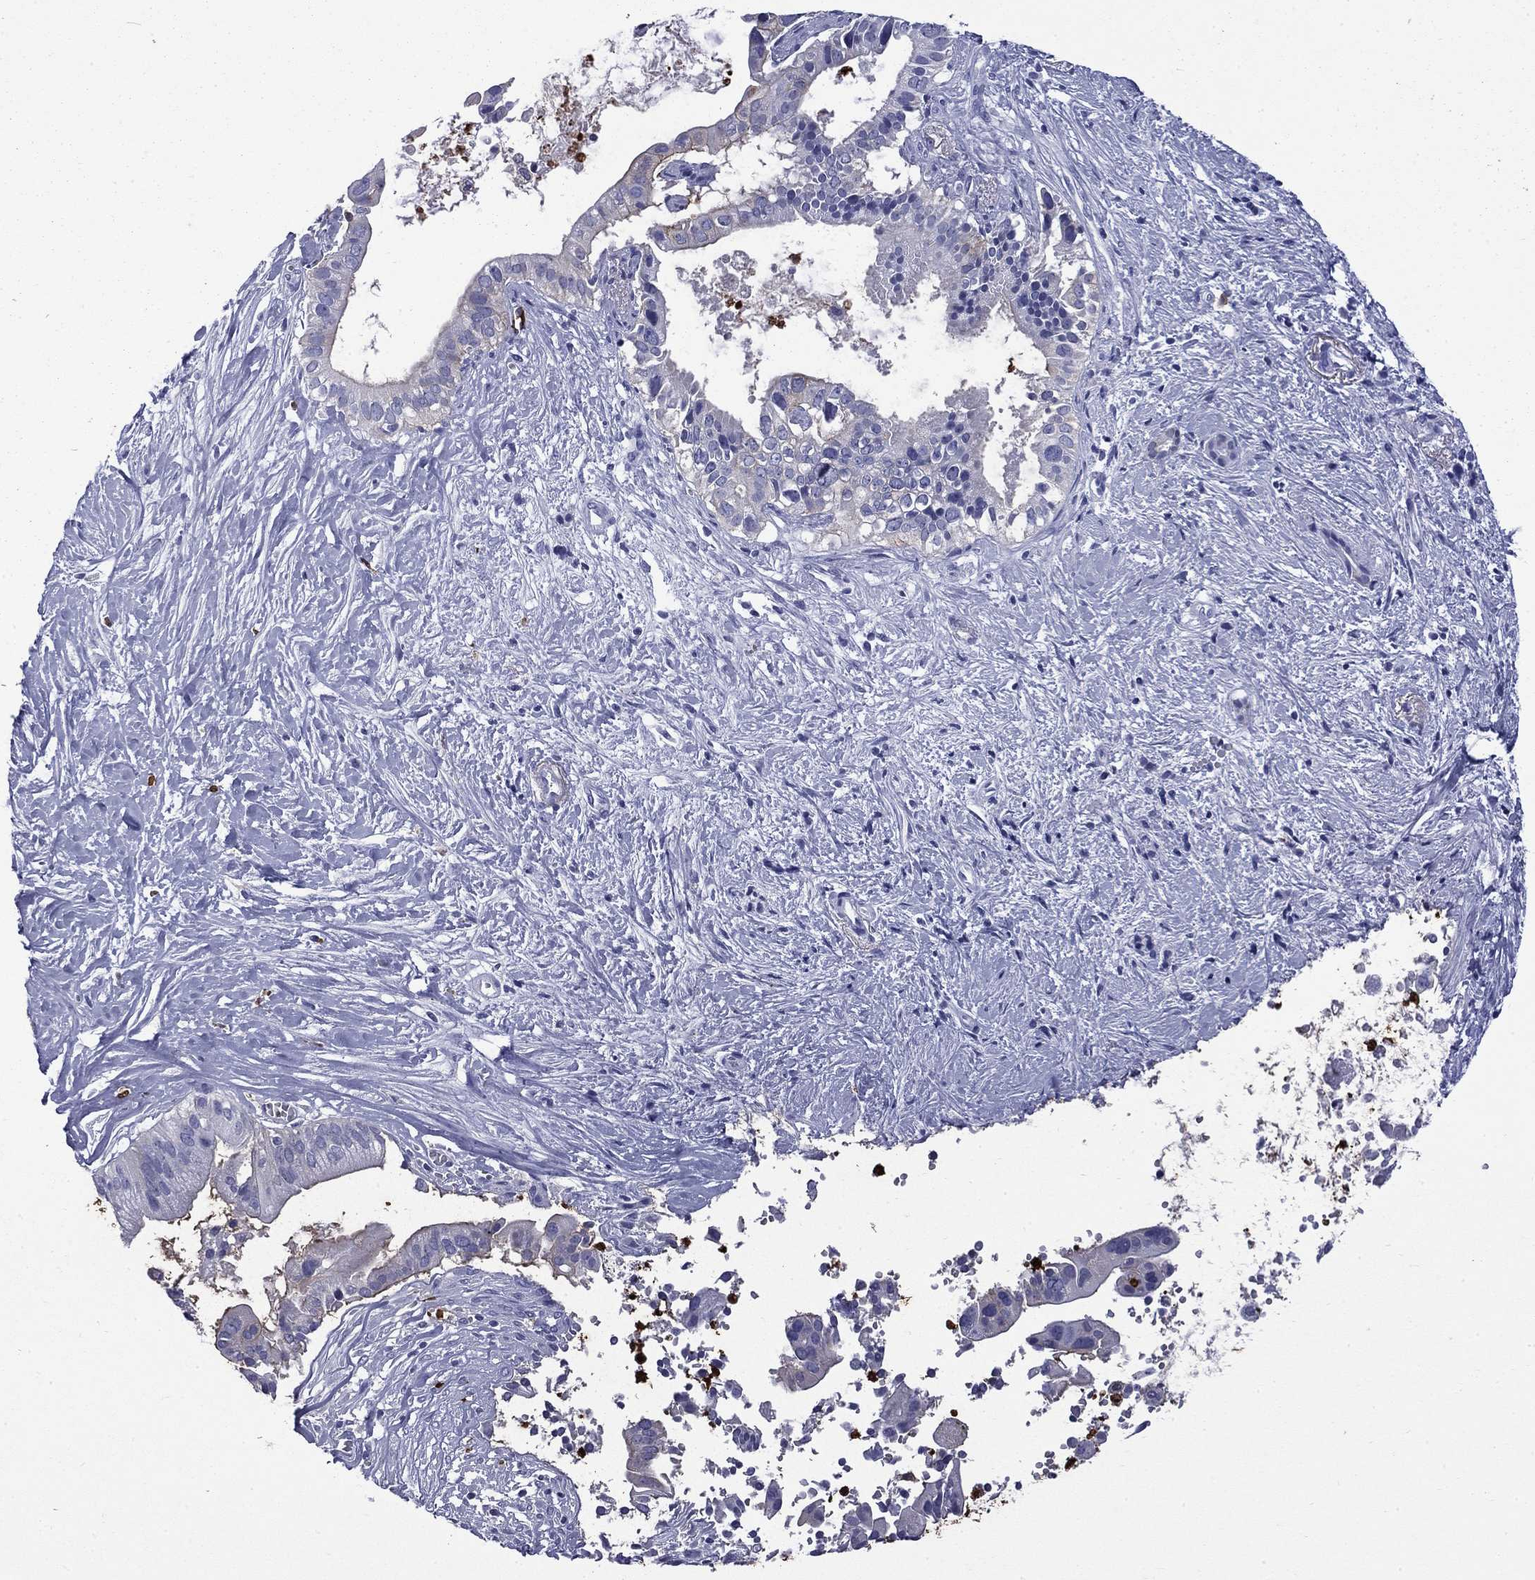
{"staining": {"intensity": "negative", "quantity": "none", "location": "none"}, "tissue": "pancreatic cancer", "cell_type": "Tumor cells", "image_type": "cancer", "snomed": [{"axis": "morphology", "description": "Adenocarcinoma, NOS"}, {"axis": "topography", "description": "Pancreas"}], "caption": "Immunohistochemistry of human pancreatic cancer demonstrates no positivity in tumor cells. (DAB (3,3'-diaminobenzidine) IHC with hematoxylin counter stain).", "gene": "TRIM29", "patient": {"sex": "male", "age": 61}}